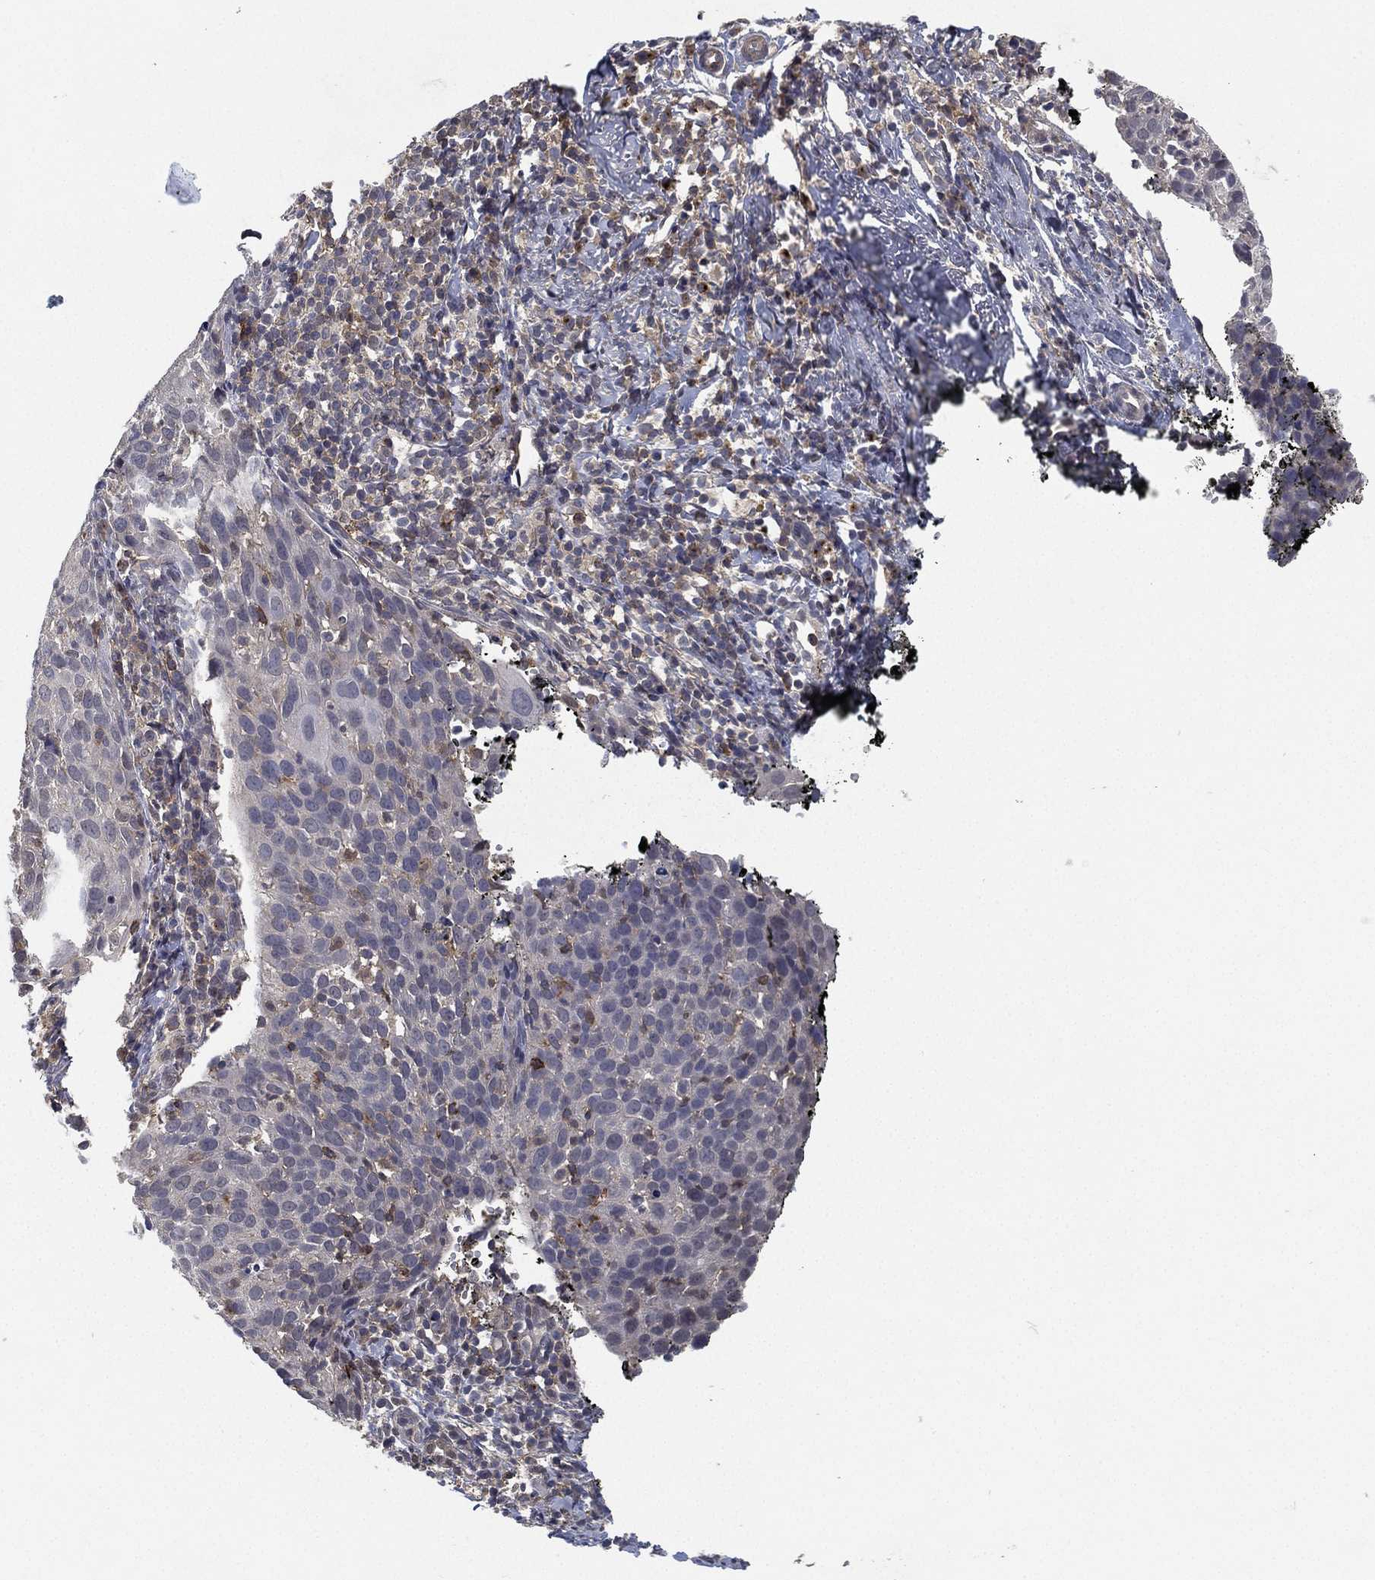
{"staining": {"intensity": "negative", "quantity": "none", "location": "none"}, "tissue": "cervical cancer", "cell_type": "Tumor cells", "image_type": "cancer", "snomed": [{"axis": "morphology", "description": "Squamous cell carcinoma, NOS"}, {"axis": "topography", "description": "Cervix"}], "caption": "This is an immunohistochemistry micrograph of squamous cell carcinoma (cervical). There is no expression in tumor cells.", "gene": "CFAP251", "patient": {"sex": "female", "age": 54}}